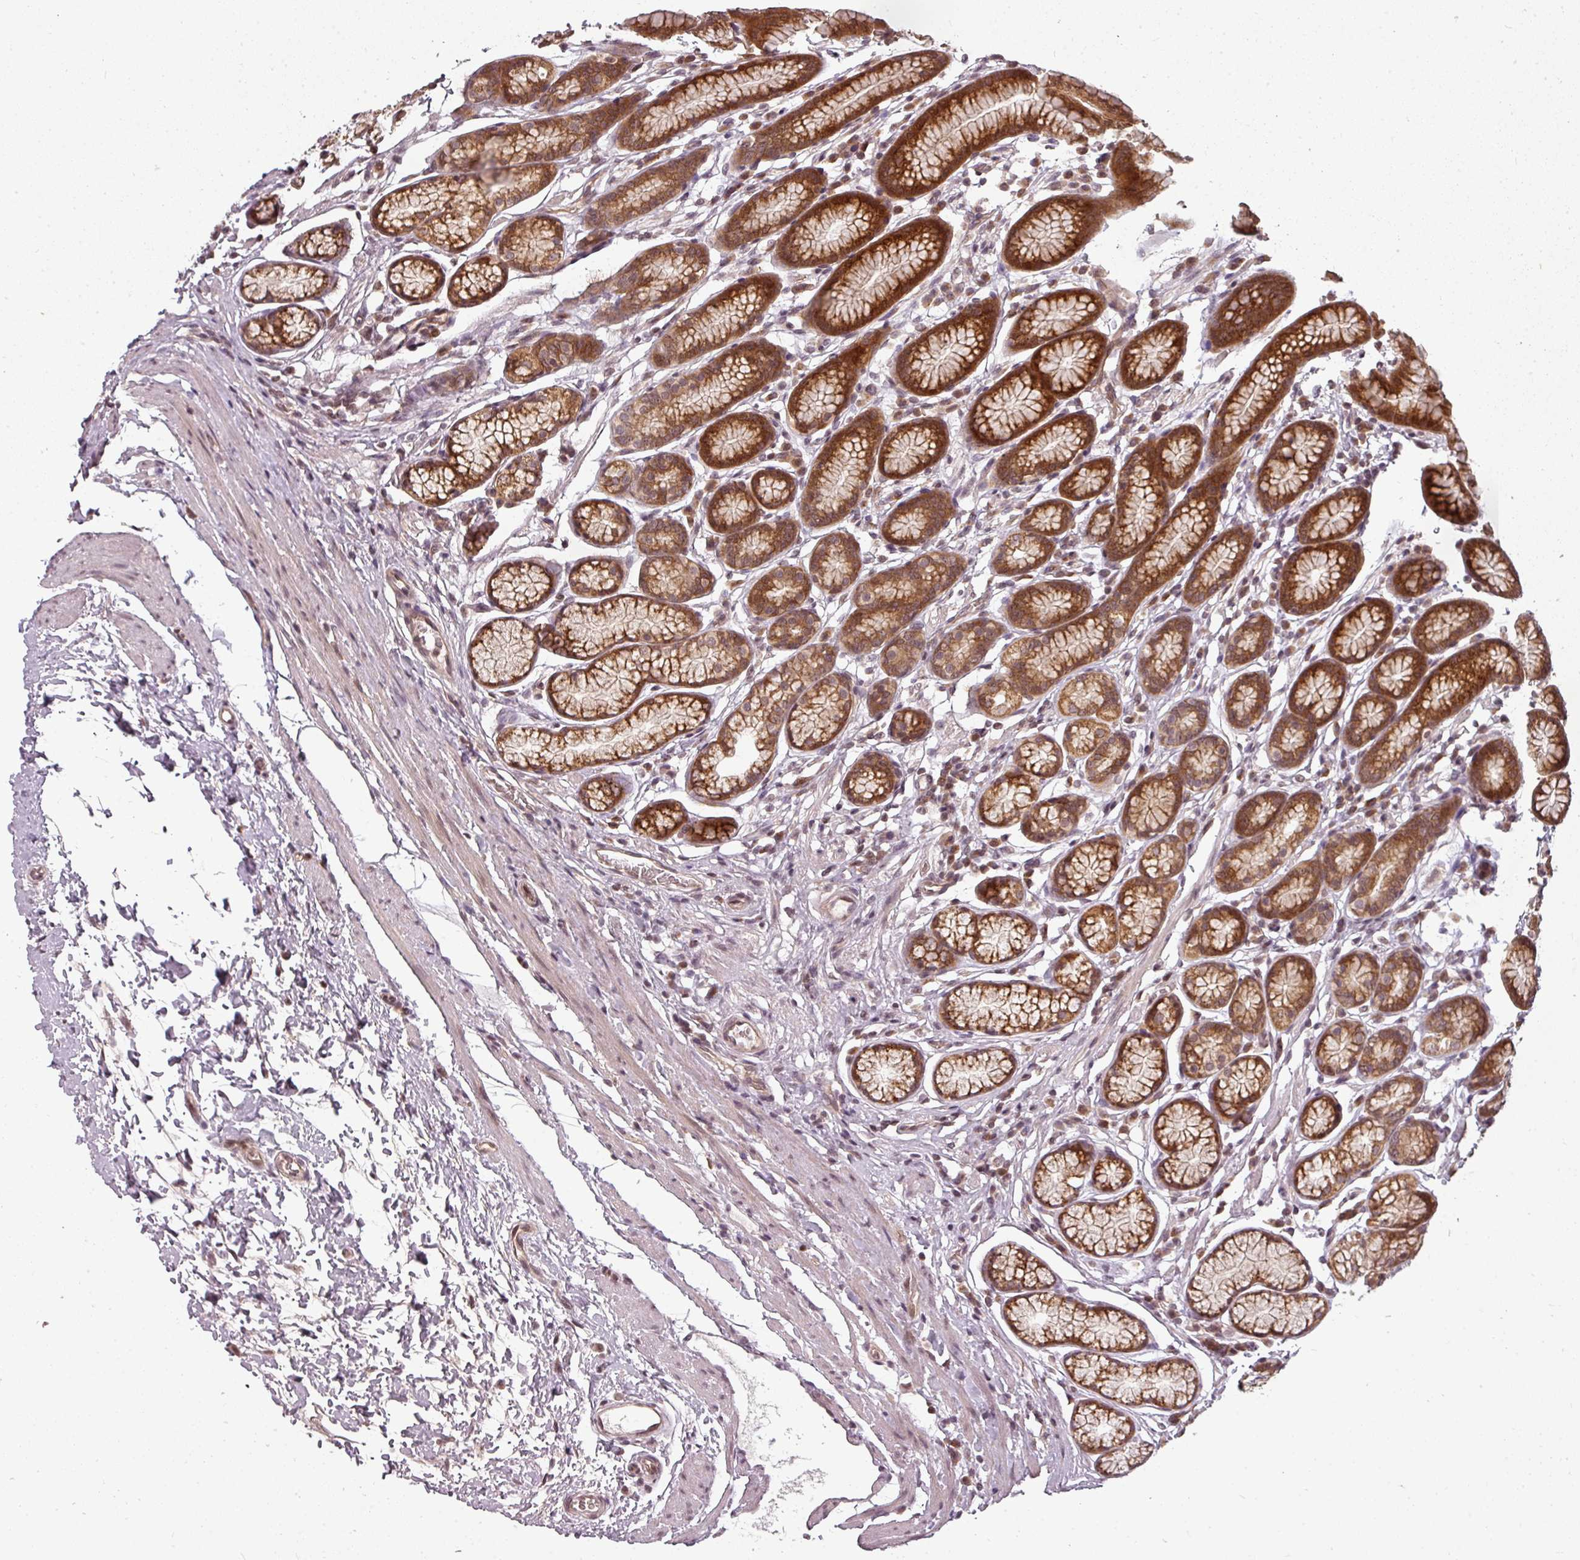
{"staining": {"intensity": "strong", "quantity": ">75%", "location": "cytoplasmic/membranous"}, "tissue": "stomach", "cell_type": "Glandular cells", "image_type": "normal", "snomed": [{"axis": "morphology", "description": "Normal tissue, NOS"}, {"axis": "topography", "description": "Stomach"}], "caption": "DAB immunohistochemical staining of unremarkable human stomach reveals strong cytoplasmic/membranous protein expression in approximately >75% of glandular cells.", "gene": "CLIC1", "patient": {"sex": "male", "age": 42}}